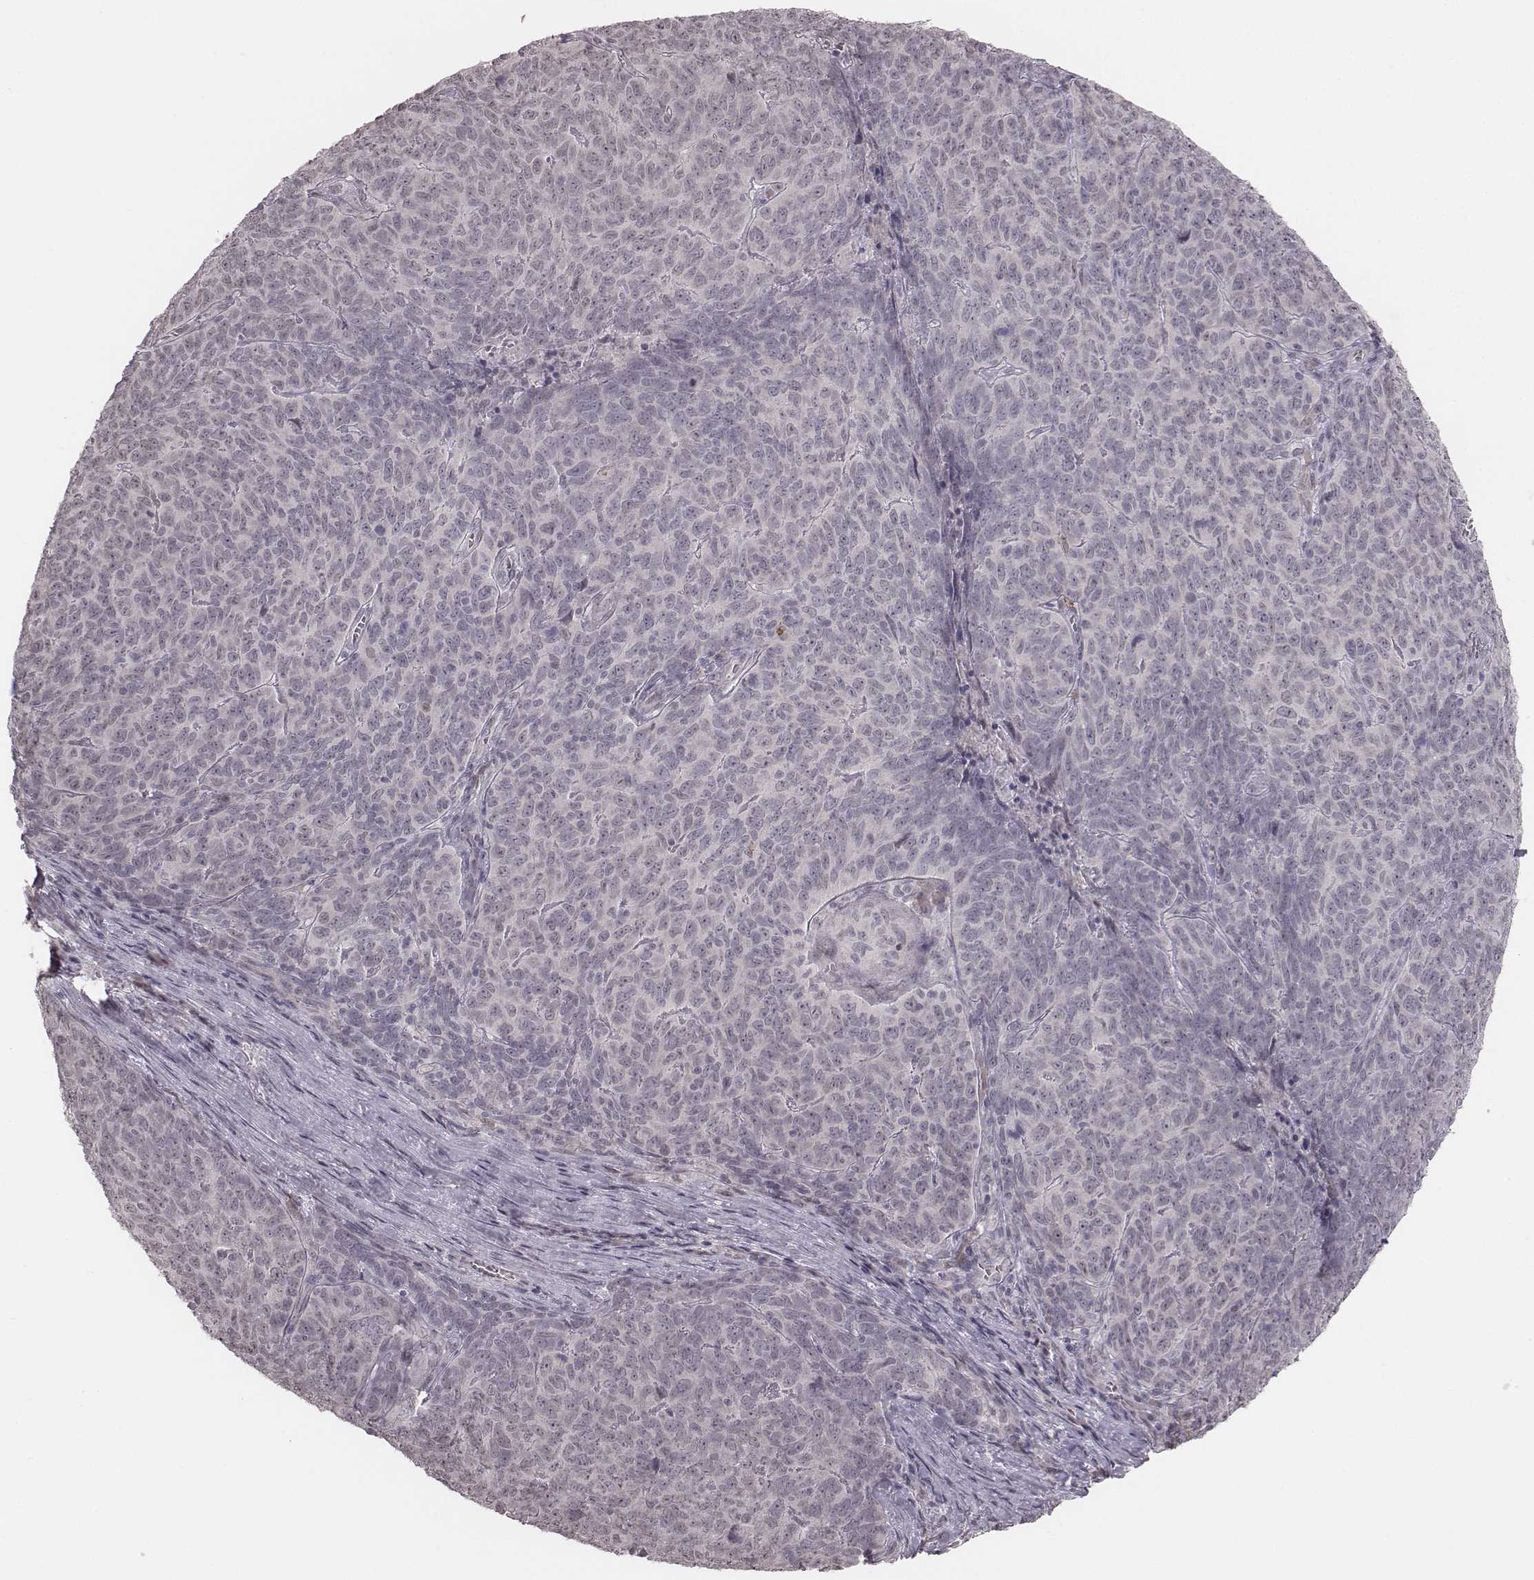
{"staining": {"intensity": "negative", "quantity": "none", "location": "none"}, "tissue": "skin cancer", "cell_type": "Tumor cells", "image_type": "cancer", "snomed": [{"axis": "morphology", "description": "Squamous cell carcinoma, NOS"}, {"axis": "topography", "description": "Skin"}, {"axis": "topography", "description": "Anal"}], "caption": "Human skin cancer stained for a protein using immunohistochemistry shows no expression in tumor cells.", "gene": "RPGRIP1", "patient": {"sex": "female", "age": 51}}